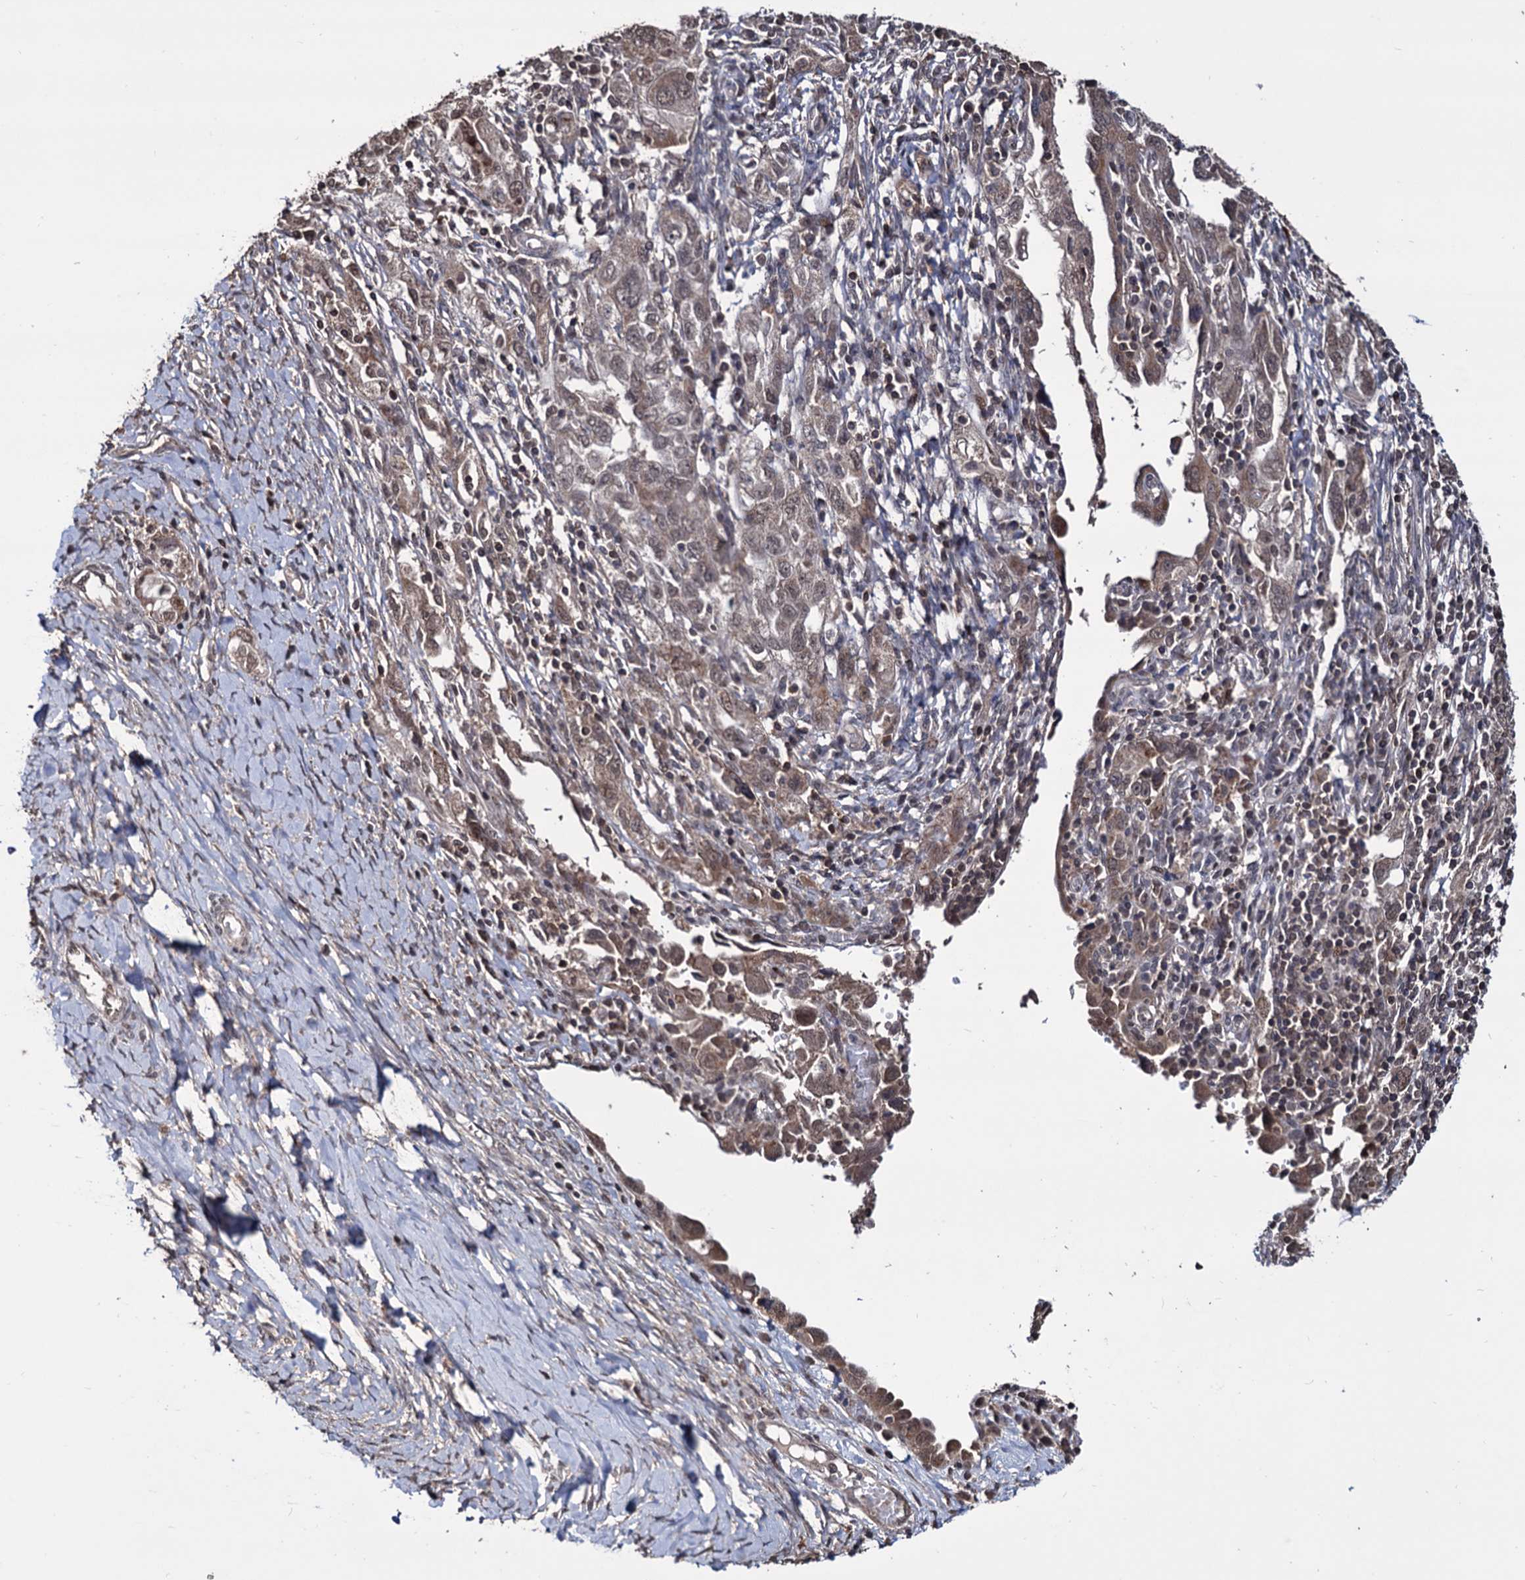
{"staining": {"intensity": "weak", "quantity": ">75%", "location": "cytoplasmic/membranous"}, "tissue": "ovarian cancer", "cell_type": "Tumor cells", "image_type": "cancer", "snomed": [{"axis": "morphology", "description": "Carcinoma, NOS"}, {"axis": "morphology", "description": "Cystadenocarcinoma, serous, NOS"}, {"axis": "topography", "description": "Ovary"}], "caption": "Protein staining by IHC demonstrates weak cytoplasmic/membranous expression in approximately >75% of tumor cells in ovarian cancer.", "gene": "KLF5", "patient": {"sex": "female", "age": 69}}